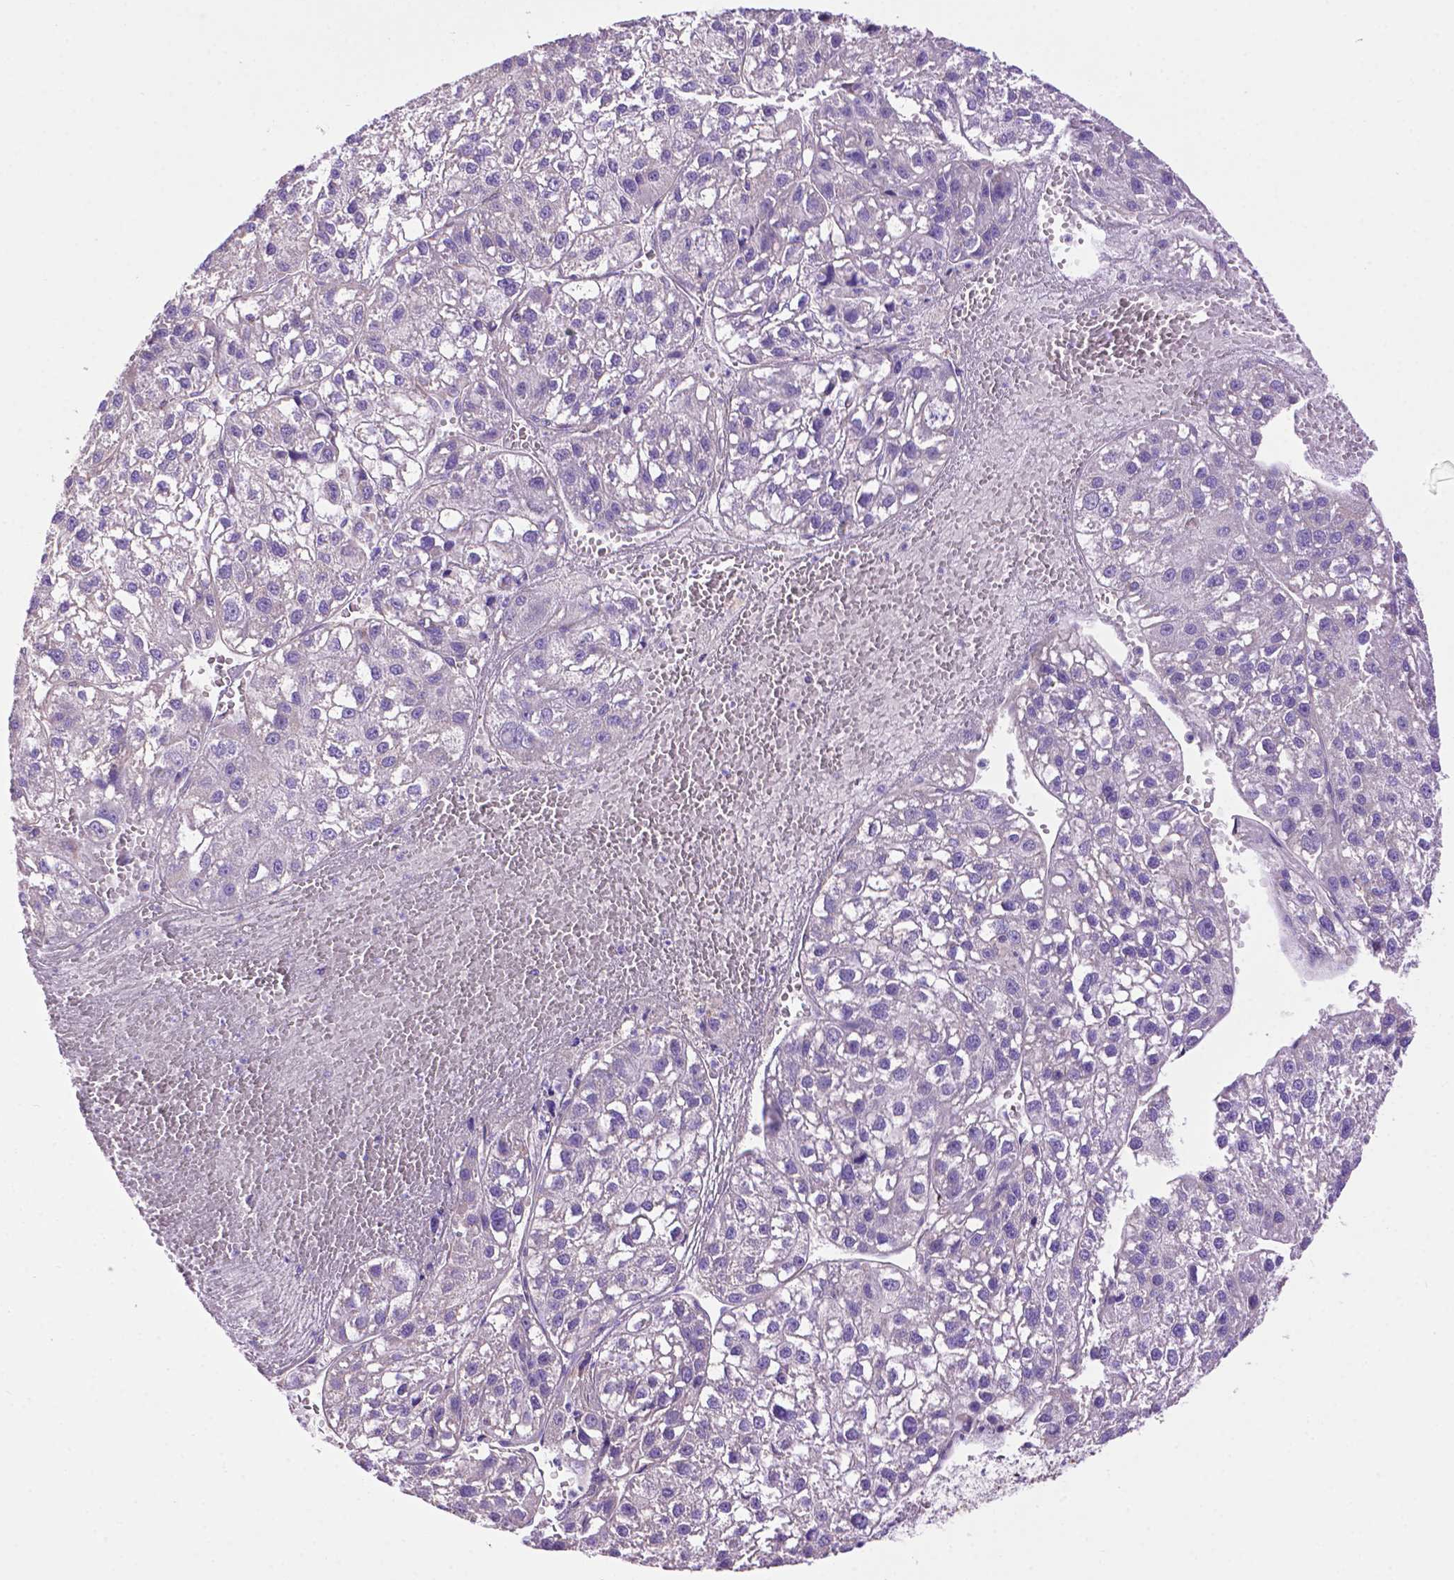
{"staining": {"intensity": "negative", "quantity": "none", "location": "none"}, "tissue": "liver cancer", "cell_type": "Tumor cells", "image_type": "cancer", "snomed": [{"axis": "morphology", "description": "Carcinoma, Hepatocellular, NOS"}, {"axis": "topography", "description": "Liver"}], "caption": "The photomicrograph exhibits no significant staining in tumor cells of liver cancer (hepatocellular carcinoma). (DAB IHC visualized using brightfield microscopy, high magnification).", "gene": "PHYHIP", "patient": {"sex": "female", "age": 70}}